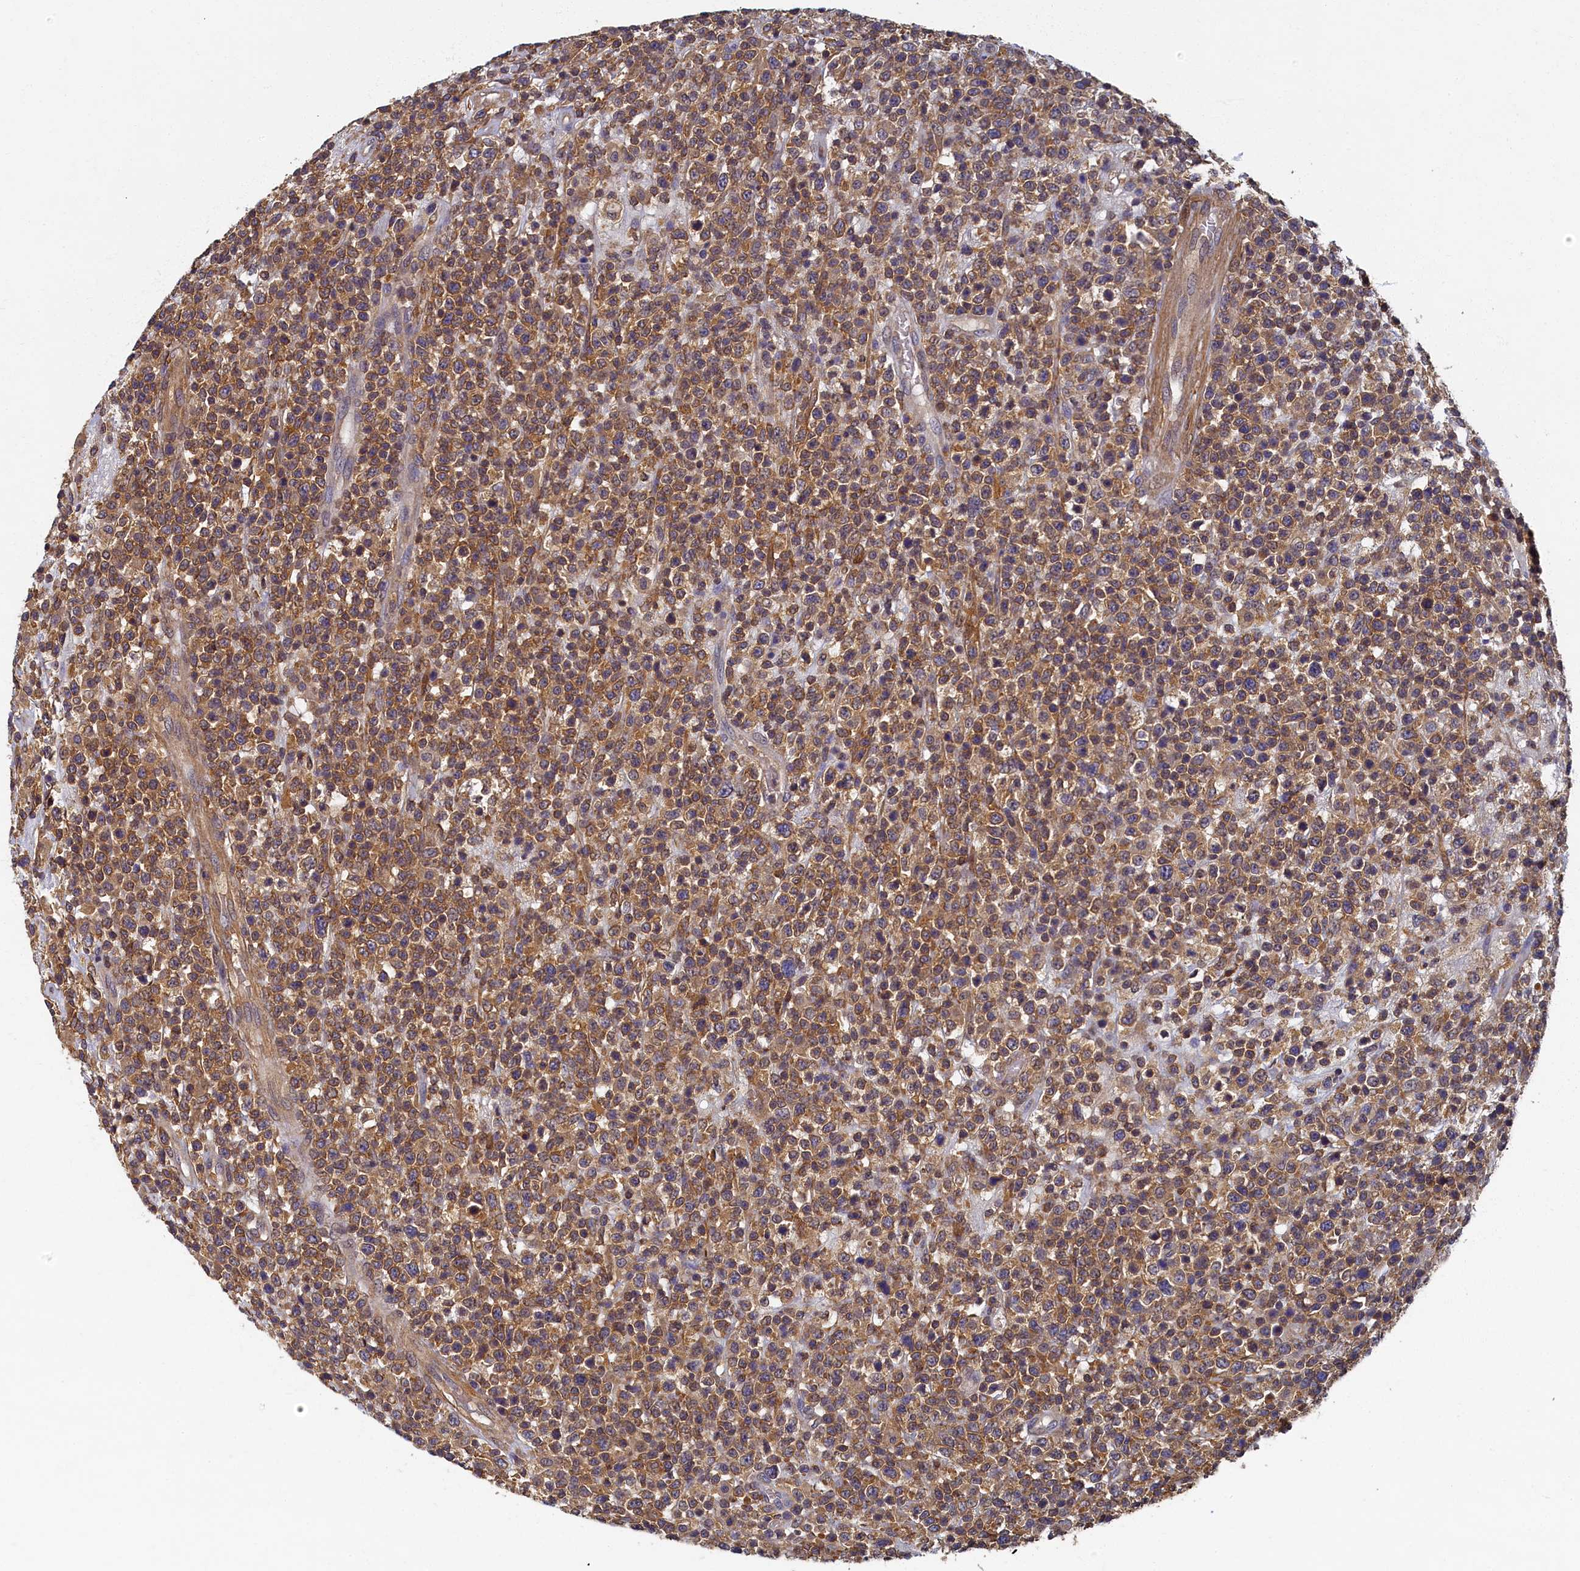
{"staining": {"intensity": "moderate", "quantity": ">75%", "location": "cytoplasmic/membranous"}, "tissue": "lymphoma", "cell_type": "Tumor cells", "image_type": "cancer", "snomed": [{"axis": "morphology", "description": "Malignant lymphoma, non-Hodgkin's type, High grade"}, {"axis": "topography", "description": "Colon"}], "caption": "Human lymphoma stained for a protein (brown) demonstrates moderate cytoplasmic/membranous positive expression in about >75% of tumor cells.", "gene": "TBCB", "patient": {"sex": "female", "age": 53}}